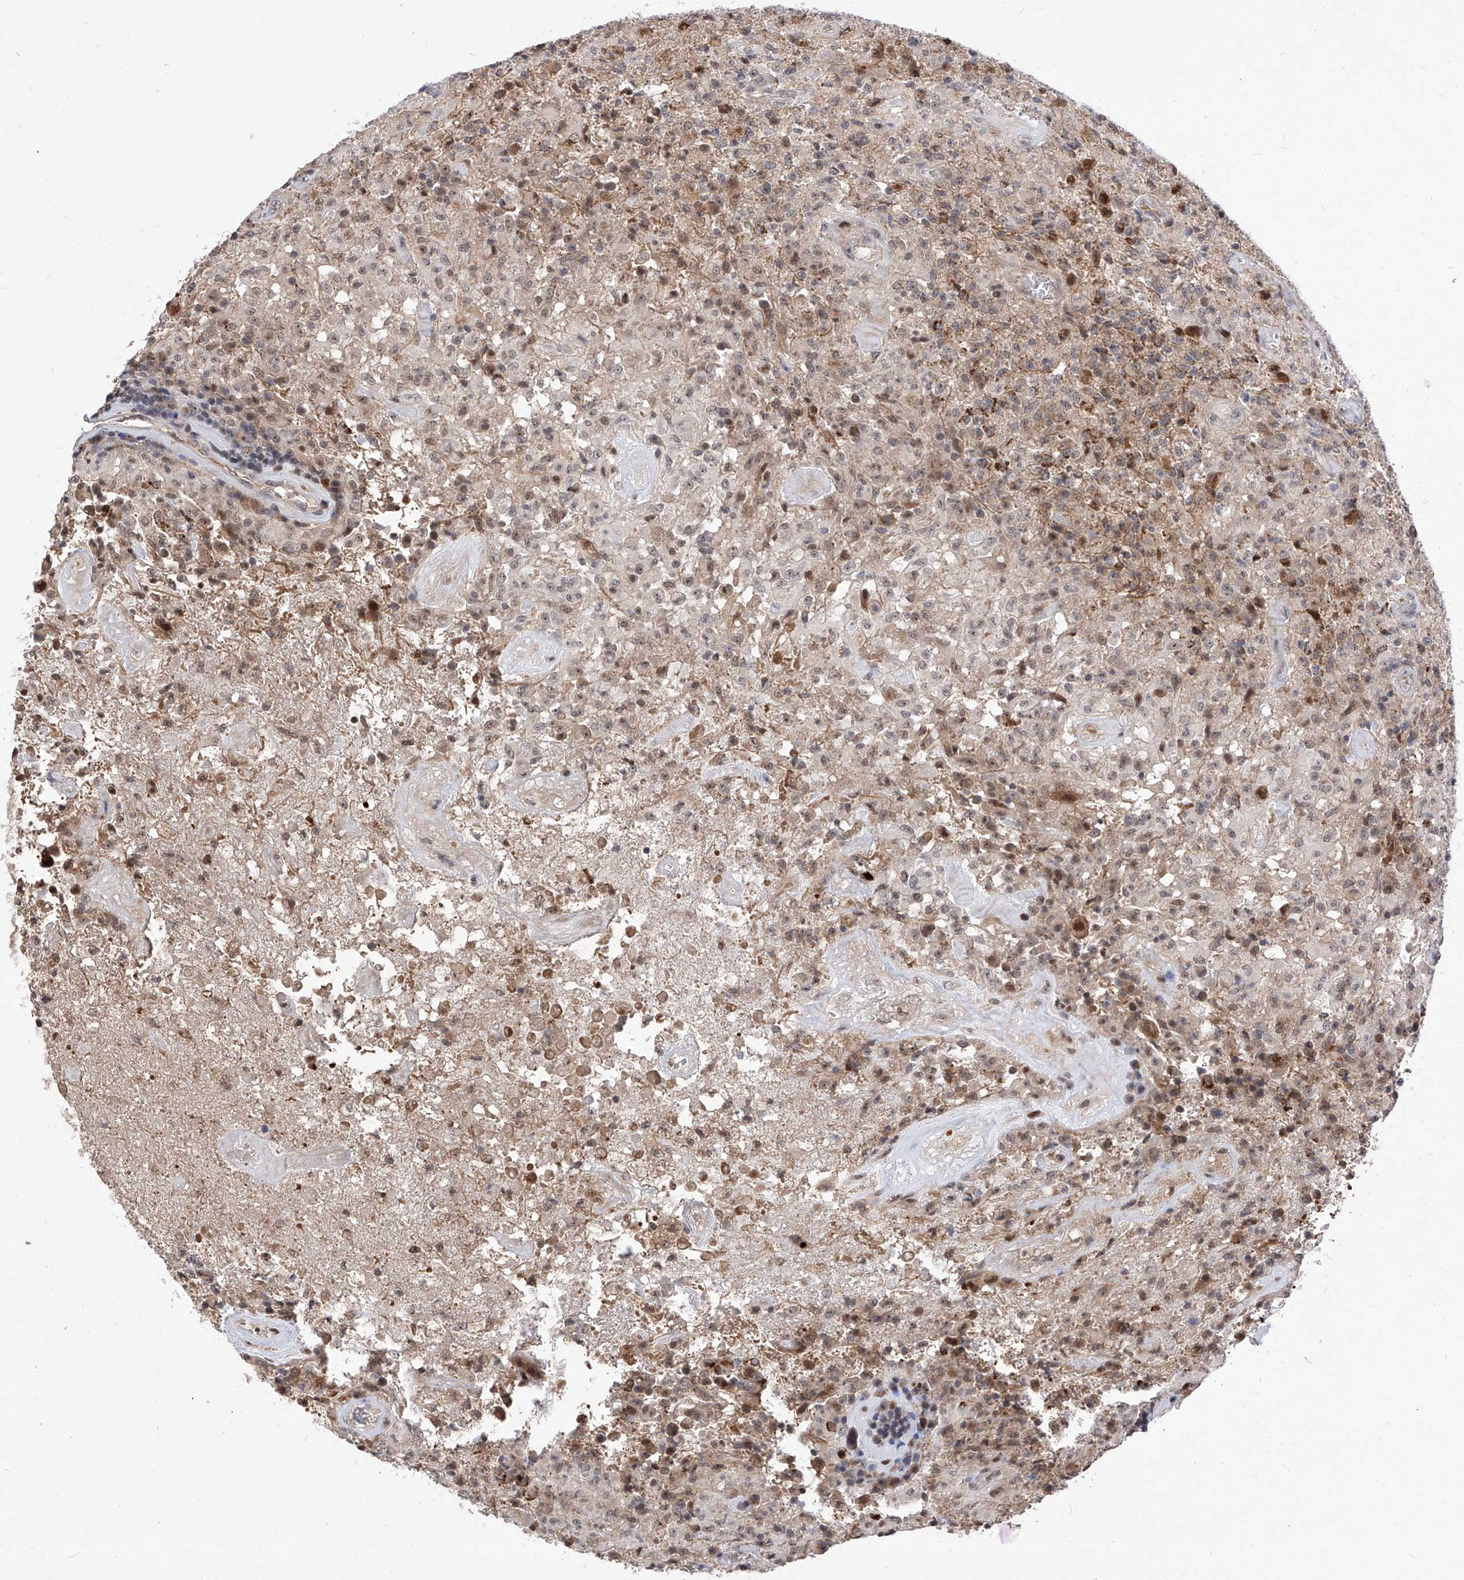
{"staining": {"intensity": "moderate", "quantity": "<25%", "location": "nuclear"}, "tissue": "glioma", "cell_type": "Tumor cells", "image_type": "cancer", "snomed": [{"axis": "morphology", "description": "Glioma, malignant, High grade"}, {"axis": "topography", "description": "Brain"}], "caption": "Immunohistochemical staining of human glioma exhibits low levels of moderate nuclear staining in about <25% of tumor cells.", "gene": "LGR4", "patient": {"sex": "female", "age": 57}}